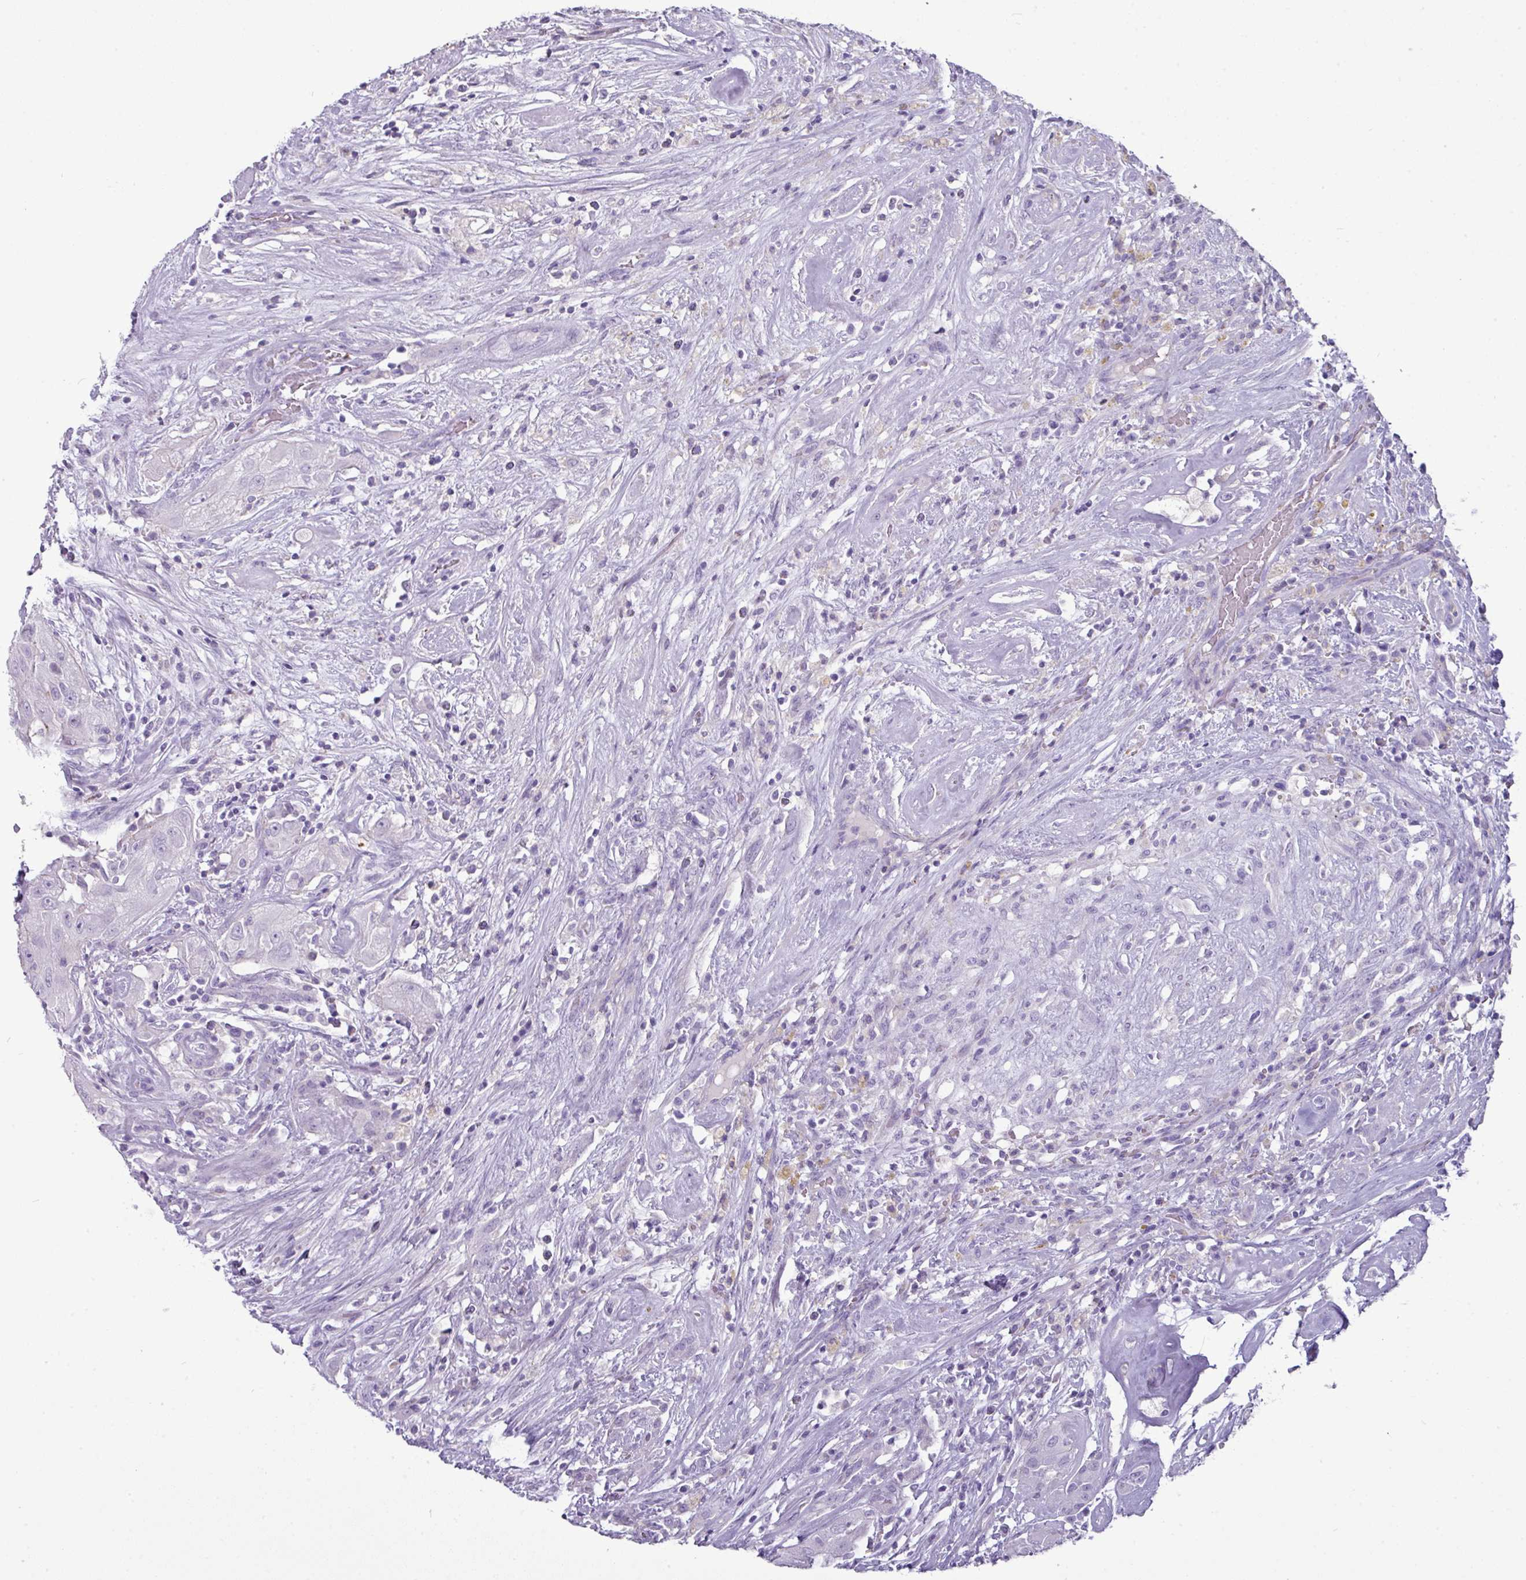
{"staining": {"intensity": "negative", "quantity": "none", "location": "none"}, "tissue": "thyroid cancer", "cell_type": "Tumor cells", "image_type": "cancer", "snomed": [{"axis": "morphology", "description": "Papillary adenocarcinoma, NOS"}, {"axis": "topography", "description": "Thyroid gland"}], "caption": "Protein analysis of thyroid cancer shows no significant staining in tumor cells.", "gene": "GSTA3", "patient": {"sex": "female", "age": 59}}